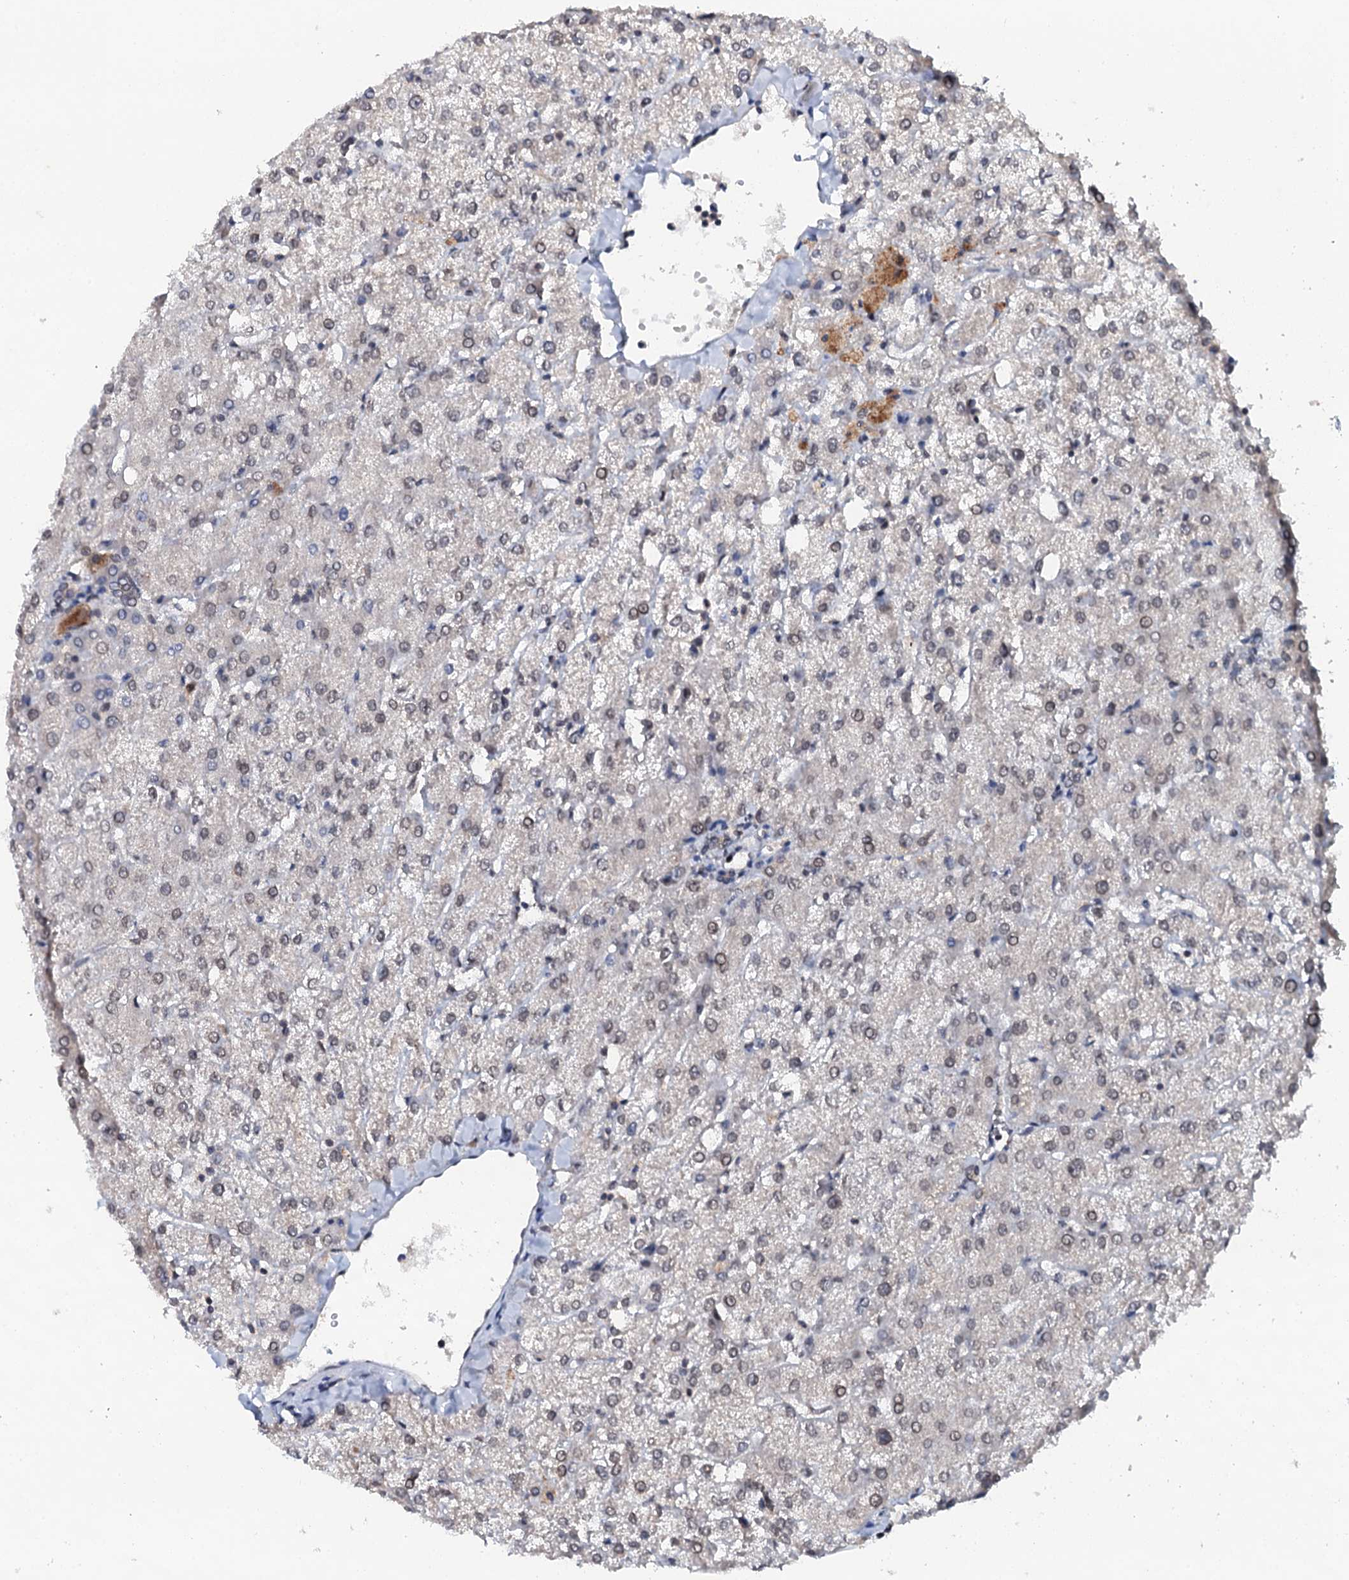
{"staining": {"intensity": "negative", "quantity": "none", "location": "none"}, "tissue": "liver", "cell_type": "Cholangiocytes", "image_type": "normal", "snomed": [{"axis": "morphology", "description": "Normal tissue, NOS"}, {"axis": "topography", "description": "Liver"}], "caption": "Histopathology image shows no protein staining in cholangiocytes of benign liver. (Immunohistochemistry, brightfield microscopy, high magnification).", "gene": "SNTA1", "patient": {"sex": "female", "age": 54}}